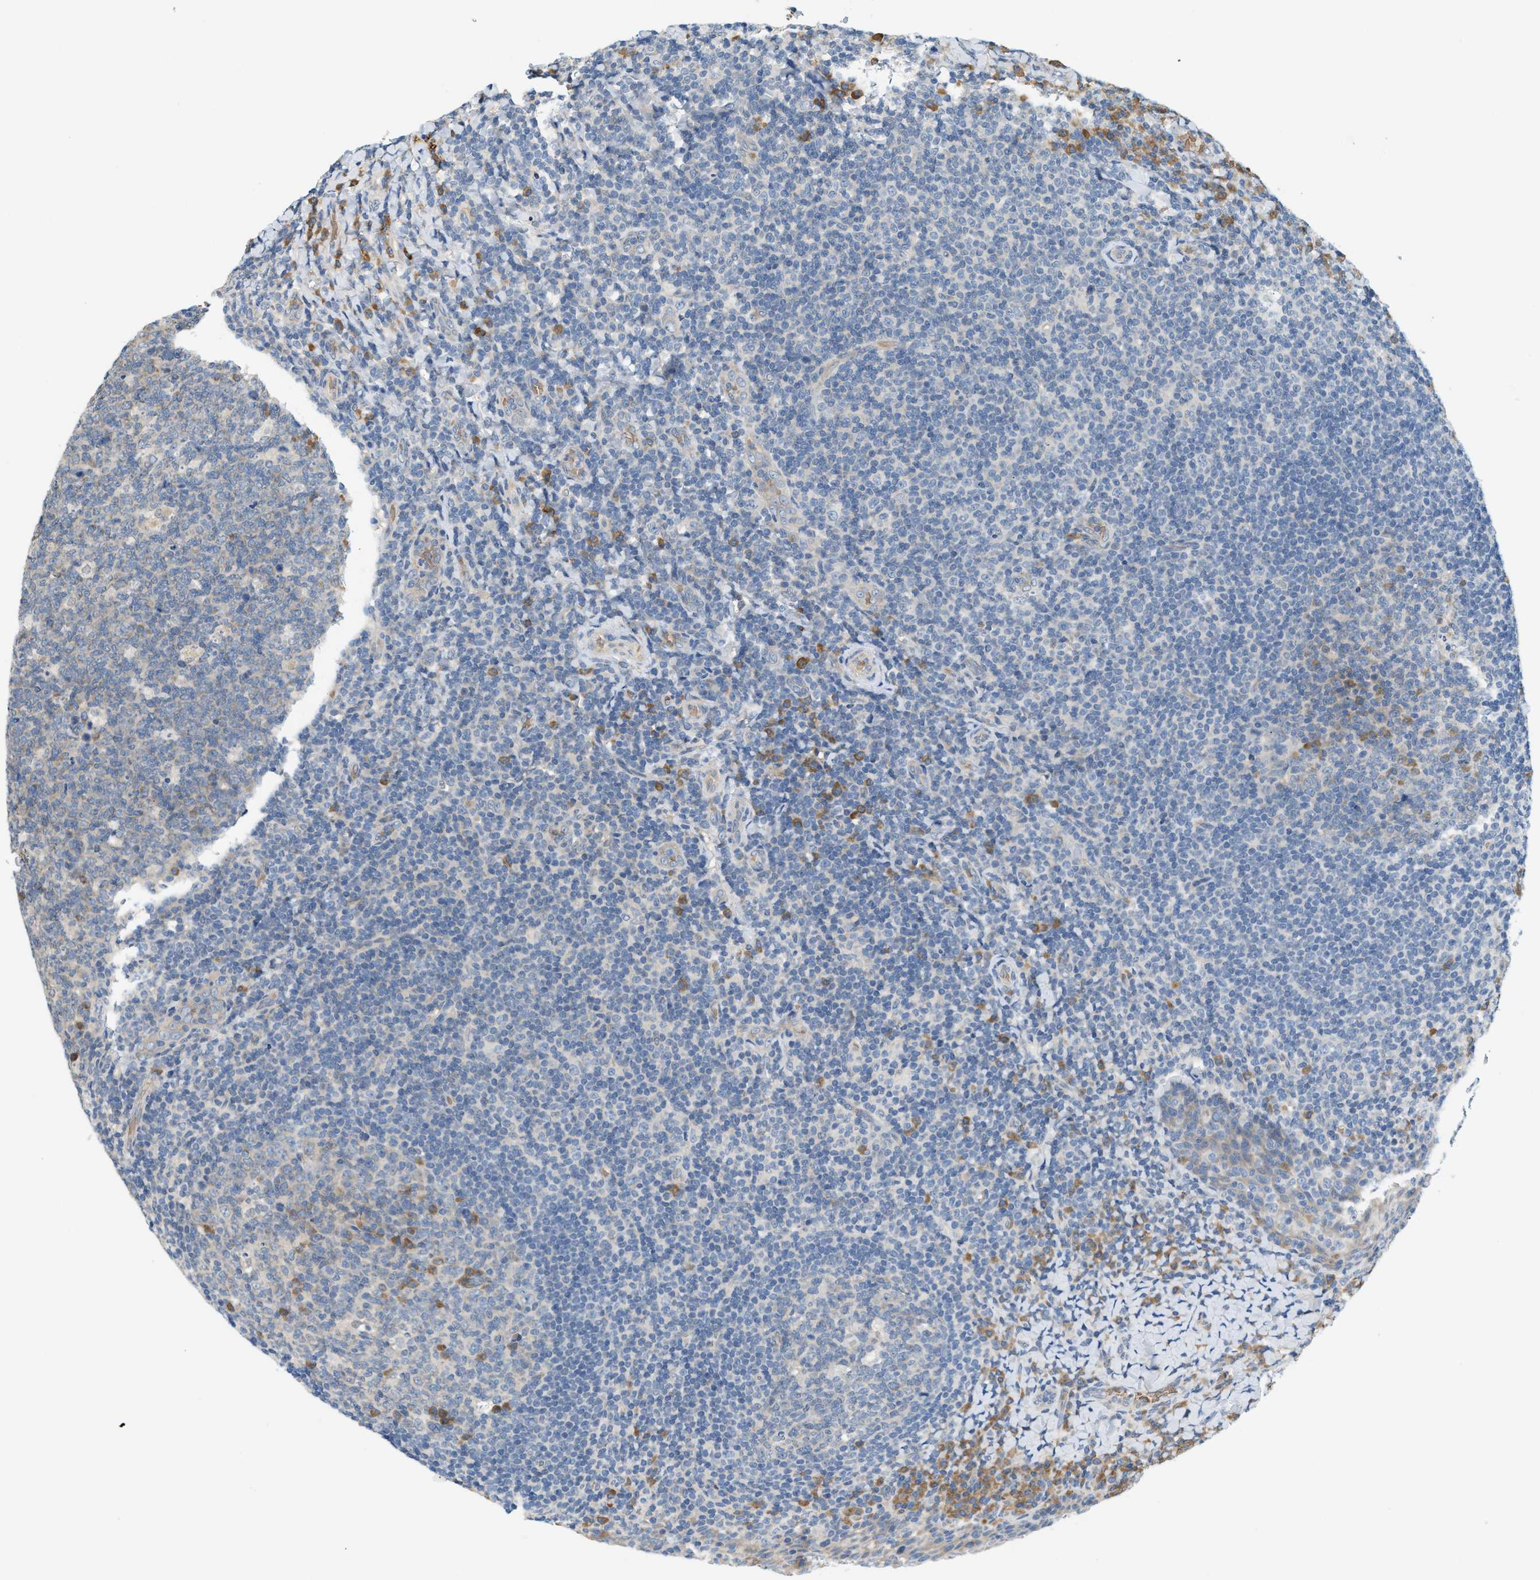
{"staining": {"intensity": "moderate", "quantity": "<25%", "location": "cytoplasmic/membranous"}, "tissue": "tonsil", "cell_type": "Germinal center cells", "image_type": "normal", "snomed": [{"axis": "morphology", "description": "Normal tissue, NOS"}, {"axis": "topography", "description": "Tonsil"}], "caption": "Immunohistochemical staining of benign tonsil demonstrates low levels of moderate cytoplasmic/membranous expression in about <25% of germinal center cells. The staining was performed using DAB, with brown indicating positive protein expression. Nuclei are stained blue with hematoxylin.", "gene": "CYTH2", "patient": {"sex": "male", "age": 17}}